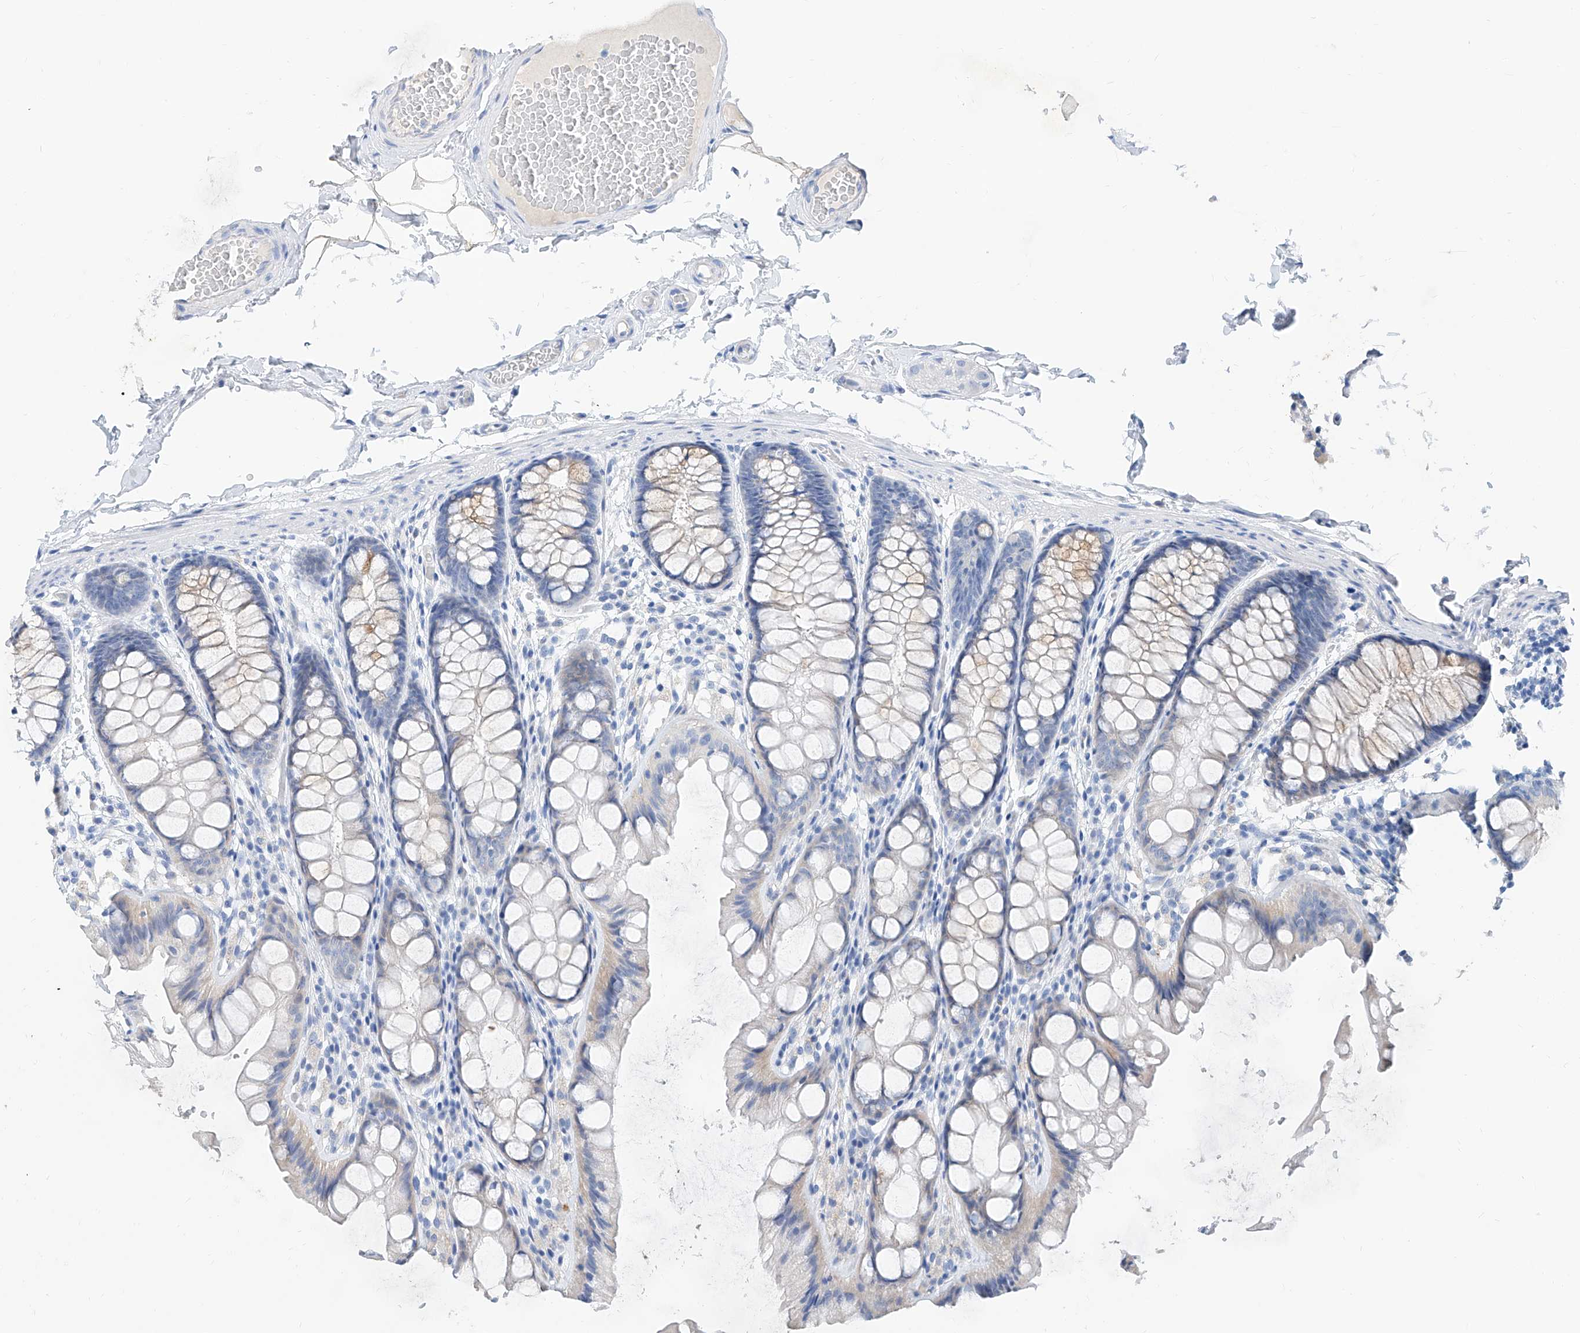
{"staining": {"intensity": "negative", "quantity": "none", "location": "none"}, "tissue": "colon", "cell_type": "Endothelial cells", "image_type": "normal", "snomed": [{"axis": "morphology", "description": "Normal tissue, NOS"}, {"axis": "topography", "description": "Colon"}], "caption": "Immunohistochemical staining of unremarkable human colon shows no significant positivity in endothelial cells.", "gene": "SLC25A29", "patient": {"sex": "male", "age": 47}}